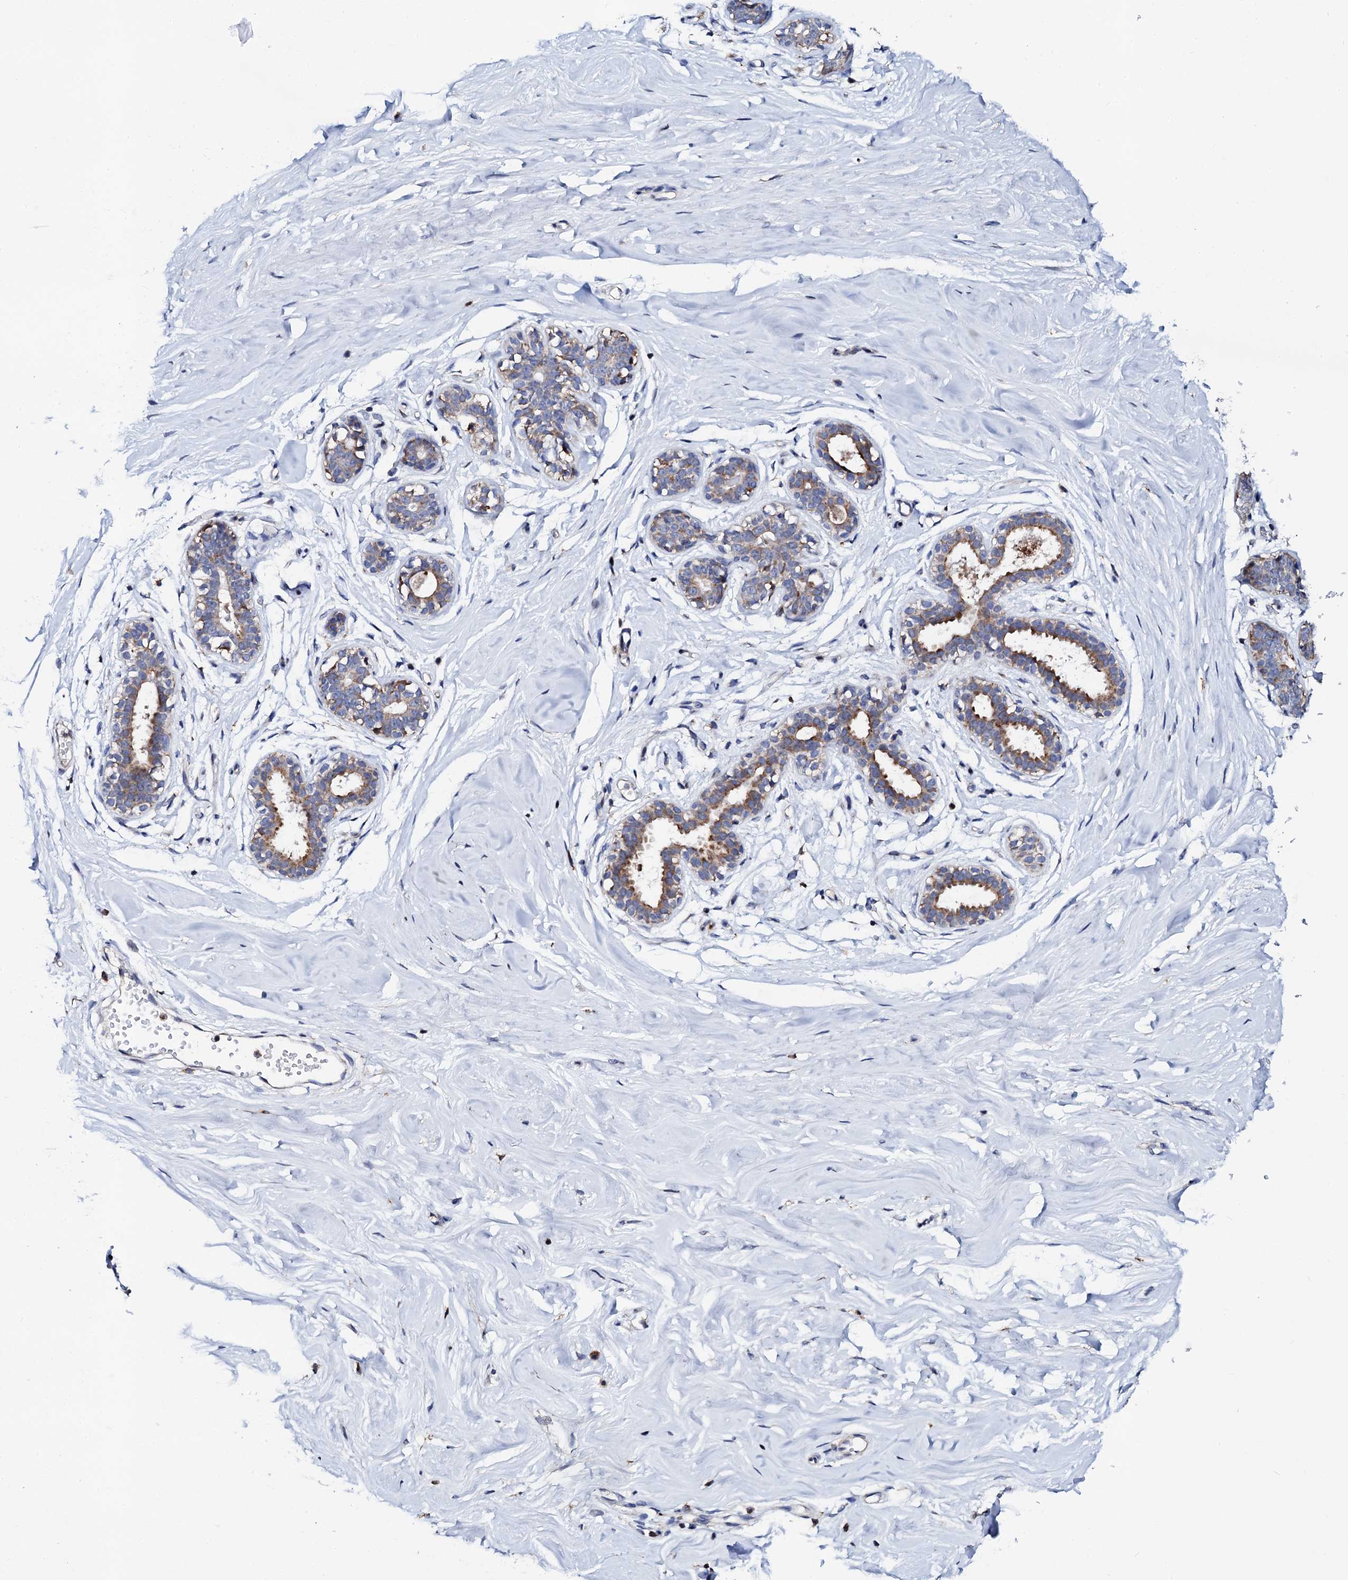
{"staining": {"intensity": "negative", "quantity": "none", "location": "none"}, "tissue": "breast", "cell_type": "Adipocytes", "image_type": "normal", "snomed": [{"axis": "morphology", "description": "Normal tissue, NOS"}, {"axis": "morphology", "description": "Adenoma, NOS"}, {"axis": "topography", "description": "Breast"}], "caption": "DAB immunohistochemical staining of unremarkable human breast shows no significant positivity in adipocytes.", "gene": "TCIRG1", "patient": {"sex": "female", "age": 23}}